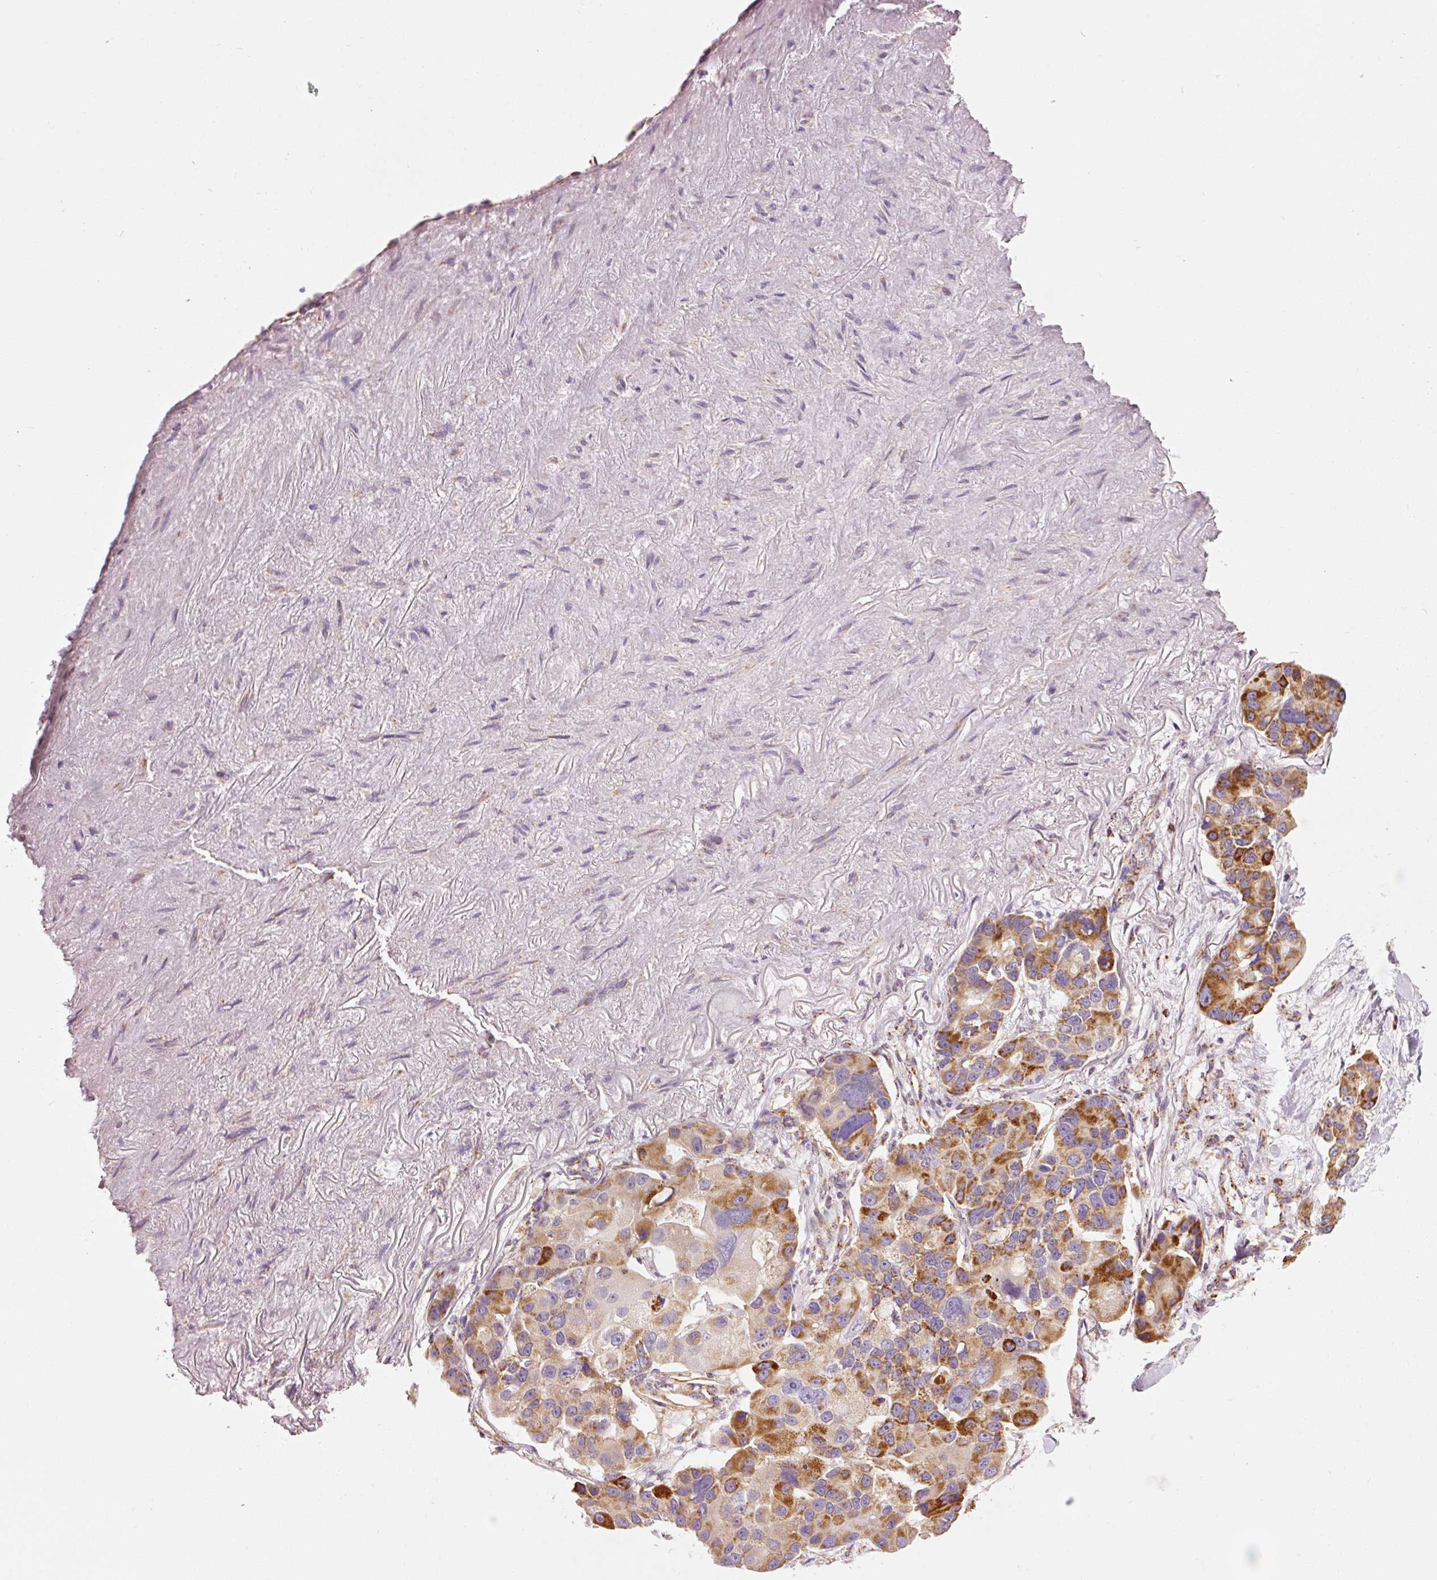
{"staining": {"intensity": "moderate", "quantity": ">75%", "location": "cytoplasmic/membranous"}, "tissue": "lung cancer", "cell_type": "Tumor cells", "image_type": "cancer", "snomed": [{"axis": "morphology", "description": "Adenocarcinoma, NOS"}, {"axis": "topography", "description": "Lung"}], "caption": "A high-resolution image shows immunohistochemistry (IHC) staining of adenocarcinoma (lung), which exhibits moderate cytoplasmic/membranous positivity in about >75% of tumor cells.", "gene": "NDUFB4", "patient": {"sex": "female", "age": 54}}